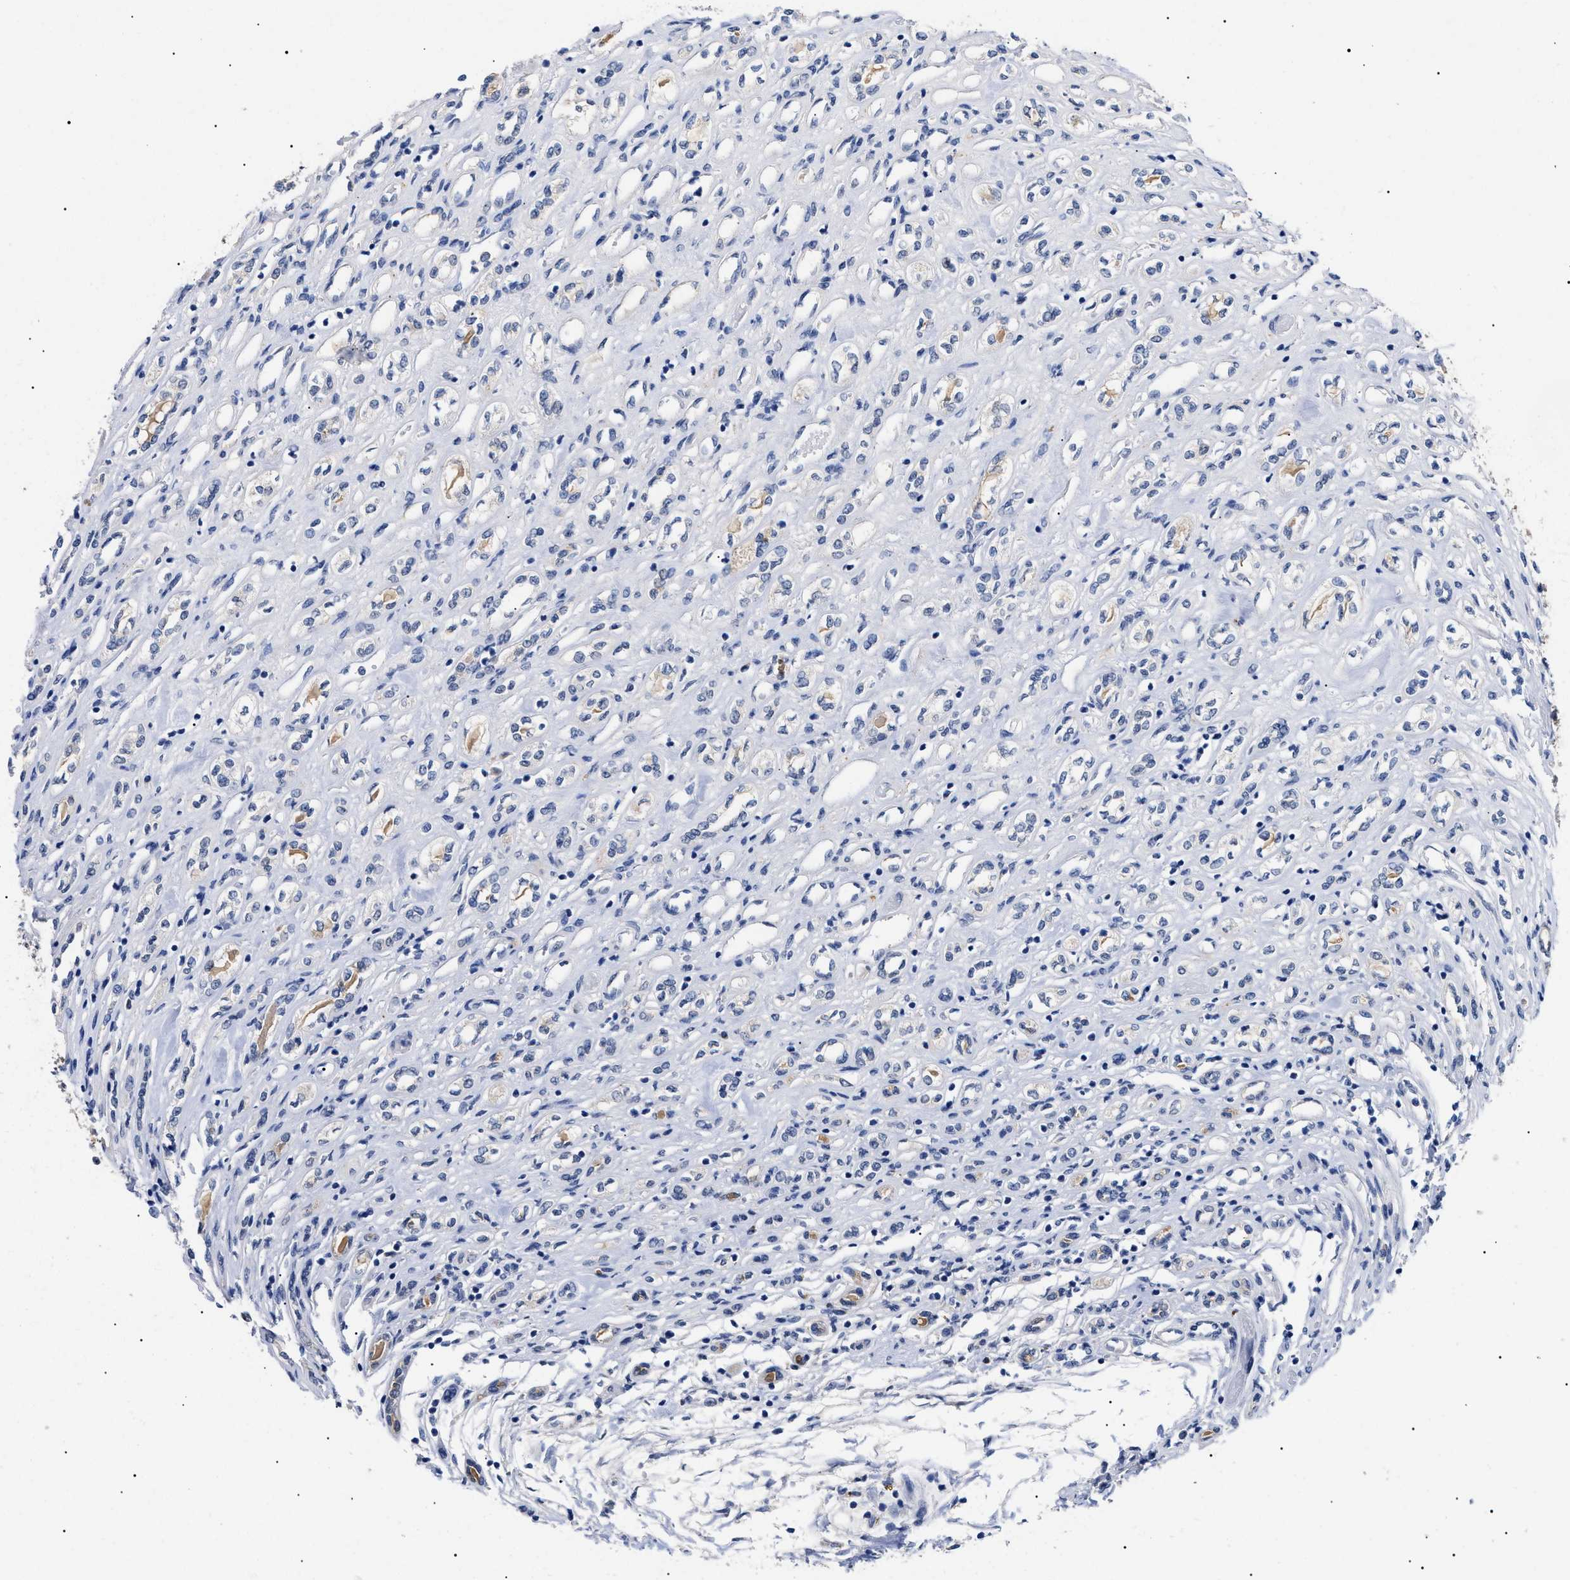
{"staining": {"intensity": "negative", "quantity": "none", "location": "none"}, "tissue": "renal cancer", "cell_type": "Tumor cells", "image_type": "cancer", "snomed": [{"axis": "morphology", "description": "Adenocarcinoma, NOS"}, {"axis": "topography", "description": "Kidney"}], "caption": "Immunohistochemical staining of human renal cancer (adenocarcinoma) reveals no significant expression in tumor cells. (DAB immunohistochemistry, high magnification).", "gene": "PRRT2", "patient": {"sex": "female", "age": 70}}